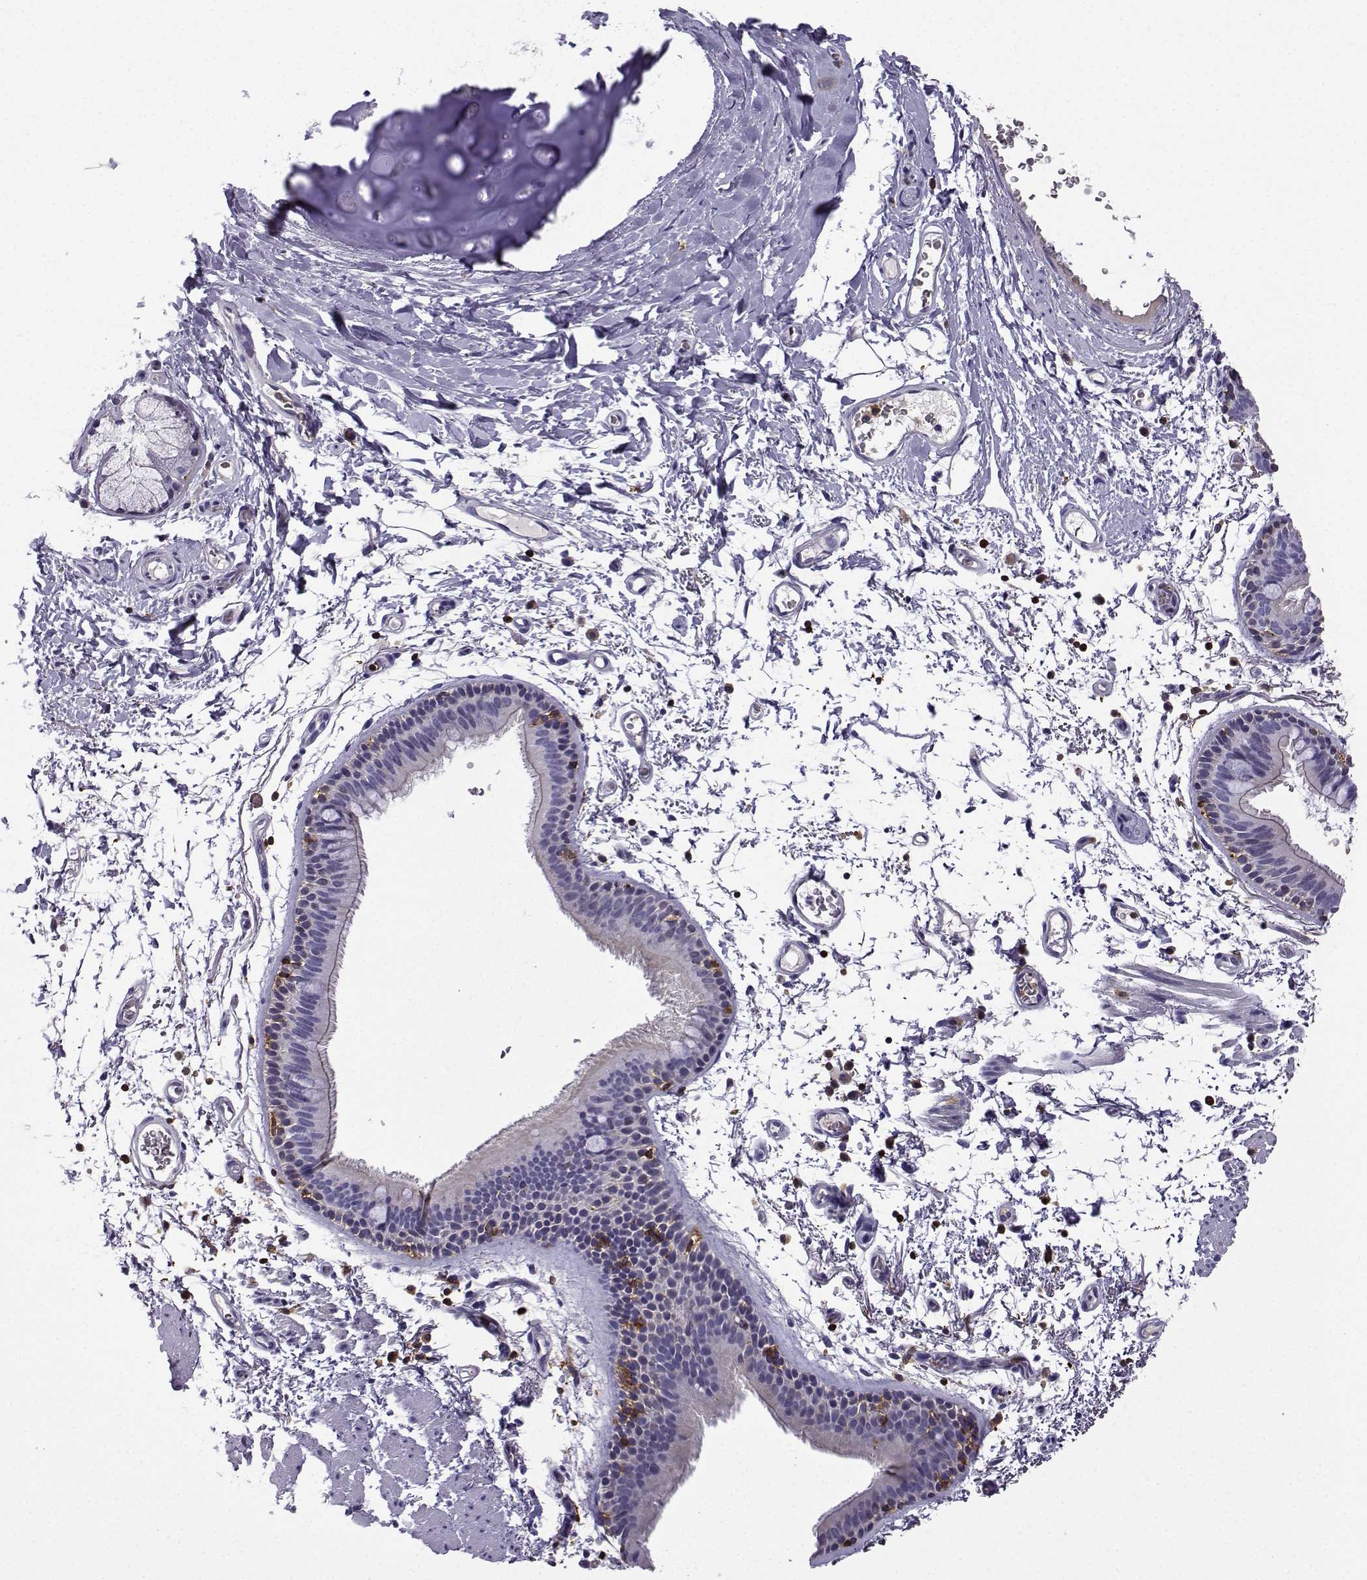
{"staining": {"intensity": "negative", "quantity": "none", "location": "none"}, "tissue": "bronchus", "cell_type": "Respiratory epithelial cells", "image_type": "normal", "snomed": [{"axis": "morphology", "description": "Normal tissue, NOS"}, {"axis": "topography", "description": "Lymph node"}, {"axis": "topography", "description": "Bronchus"}], "caption": "Human bronchus stained for a protein using IHC reveals no expression in respiratory epithelial cells.", "gene": "DOCK10", "patient": {"sex": "female", "age": 70}}